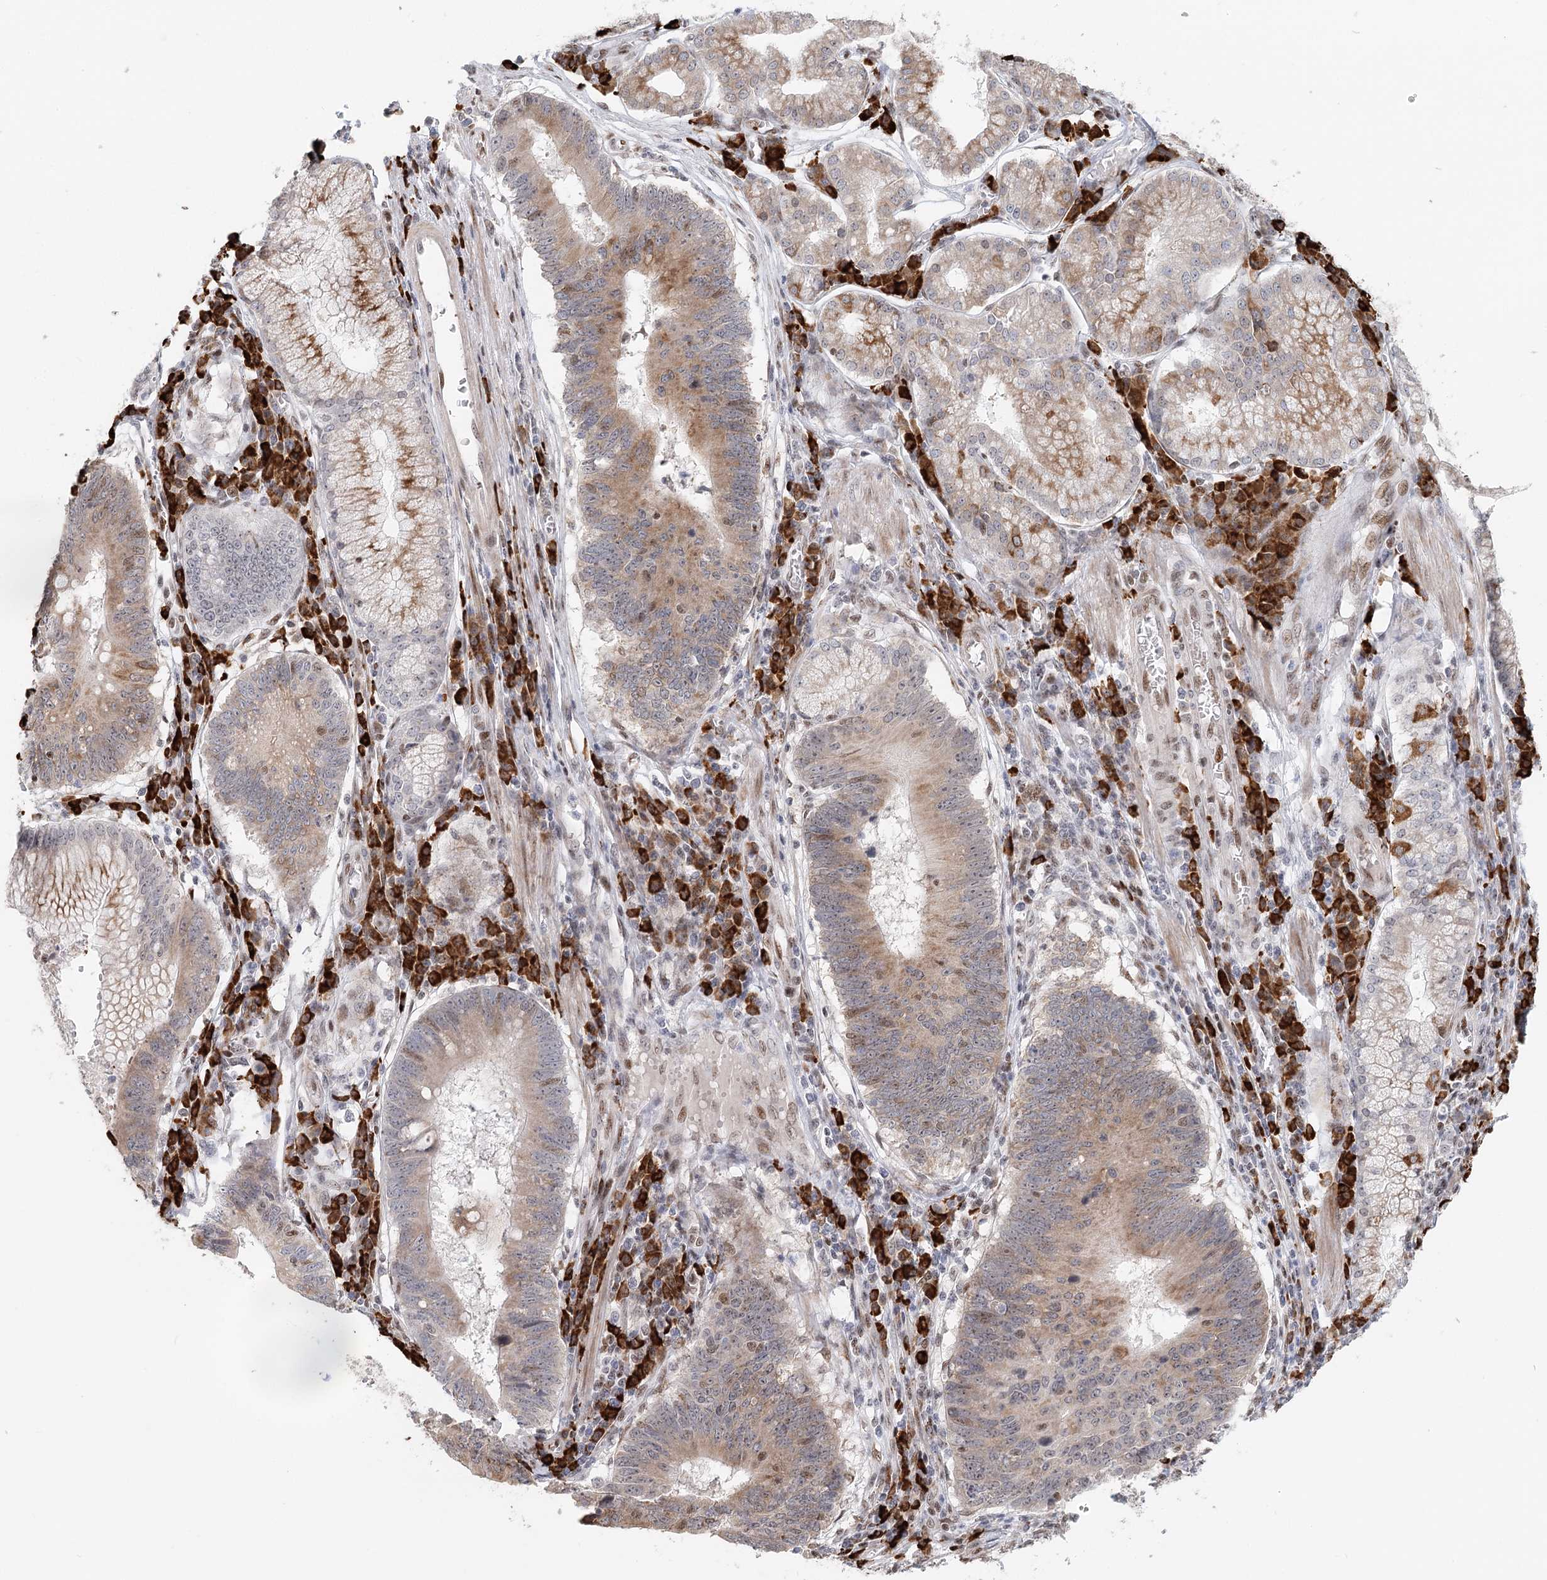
{"staining": {"intensity": "moderate", "quantity": ">75%", "location": "cytoplasmic/membranous,nuclear"}, "tissue": "stomach cancer", "cell_type": "Tumor cells", "image_type": "cancer", "snomed": [{"axis": "morphology", "description": "Adenocarcinoma, NOS"}, {"axis": "topography", "description": "Stomach"}], "caption": "This histopathology image shows immunohistochemistry staining of human stomach cancer, with medium moderate cytoplasmic/membranous and nuclear staining in about >75% of tumor cells.", "gene": "BNIP5", "patient": {"sex": "male", "age": 59}}